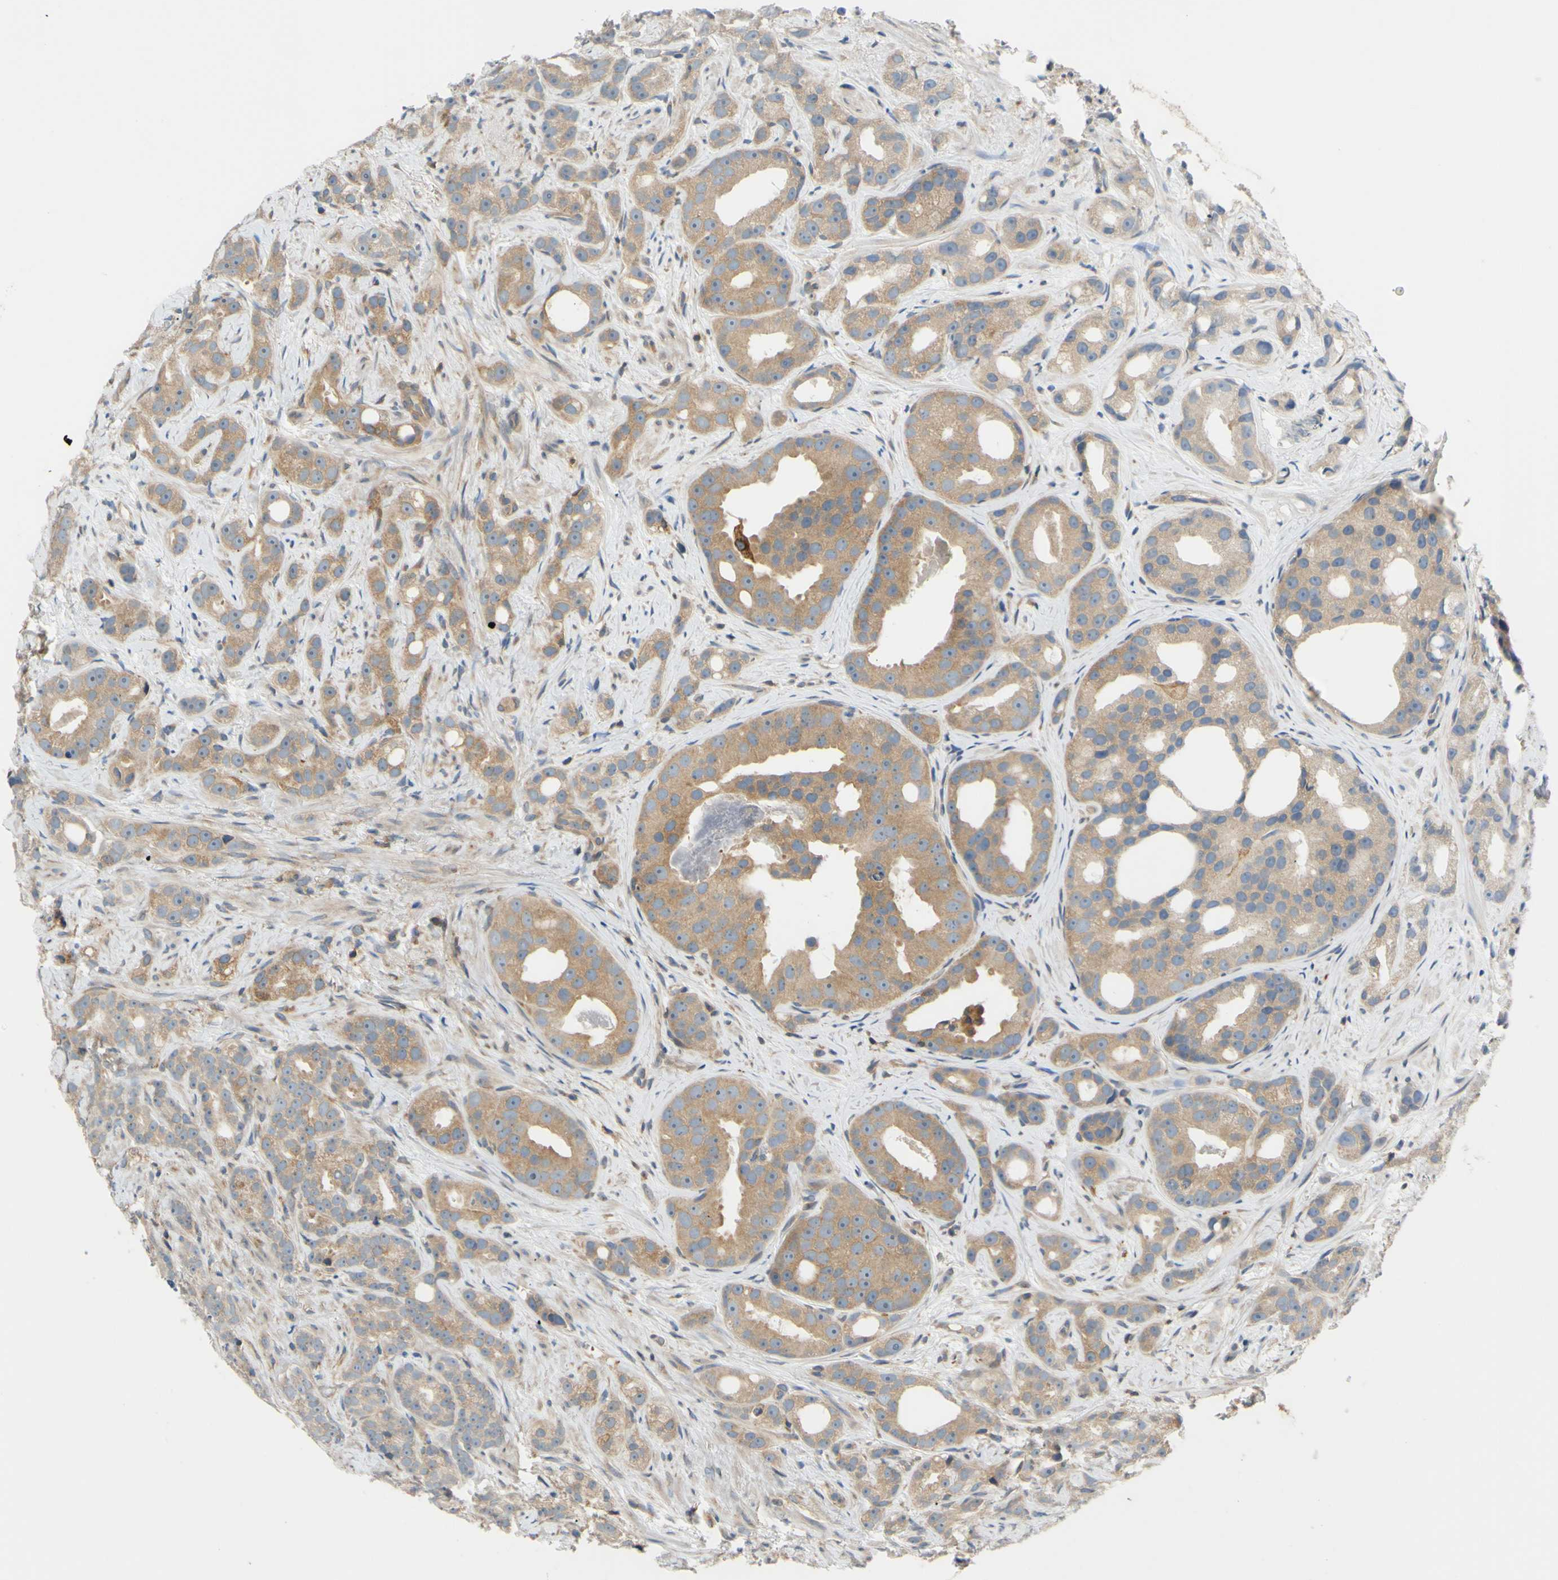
{"staining": {"intensity": "weak", "quantity": ">75%", "location": "cytoplasmic/membranous"}, "tissue": "prostate cancer", "cell_type": "Tumor cells", "image_type": "cancer", "snomed": [{"axis": "morphology", "description": "Adenocarcinoma, Low grade"}, {"axis": "topography", "description": "Prostate"}], "caption": "A low amount of weak cytoplasmic/membranous staining is present in about >75% of tumor cells in prostate adenocarcinoma (low-grade) tissue. The staining was performed using DAB (3,3'-diaminobenzidine) to visualize the protein expression in brown, while the nuclei were stained in blue with hematoxylin (Magnification: 20x).", "gene": "POR", "patient": {"sex": "male", "age": 89}}